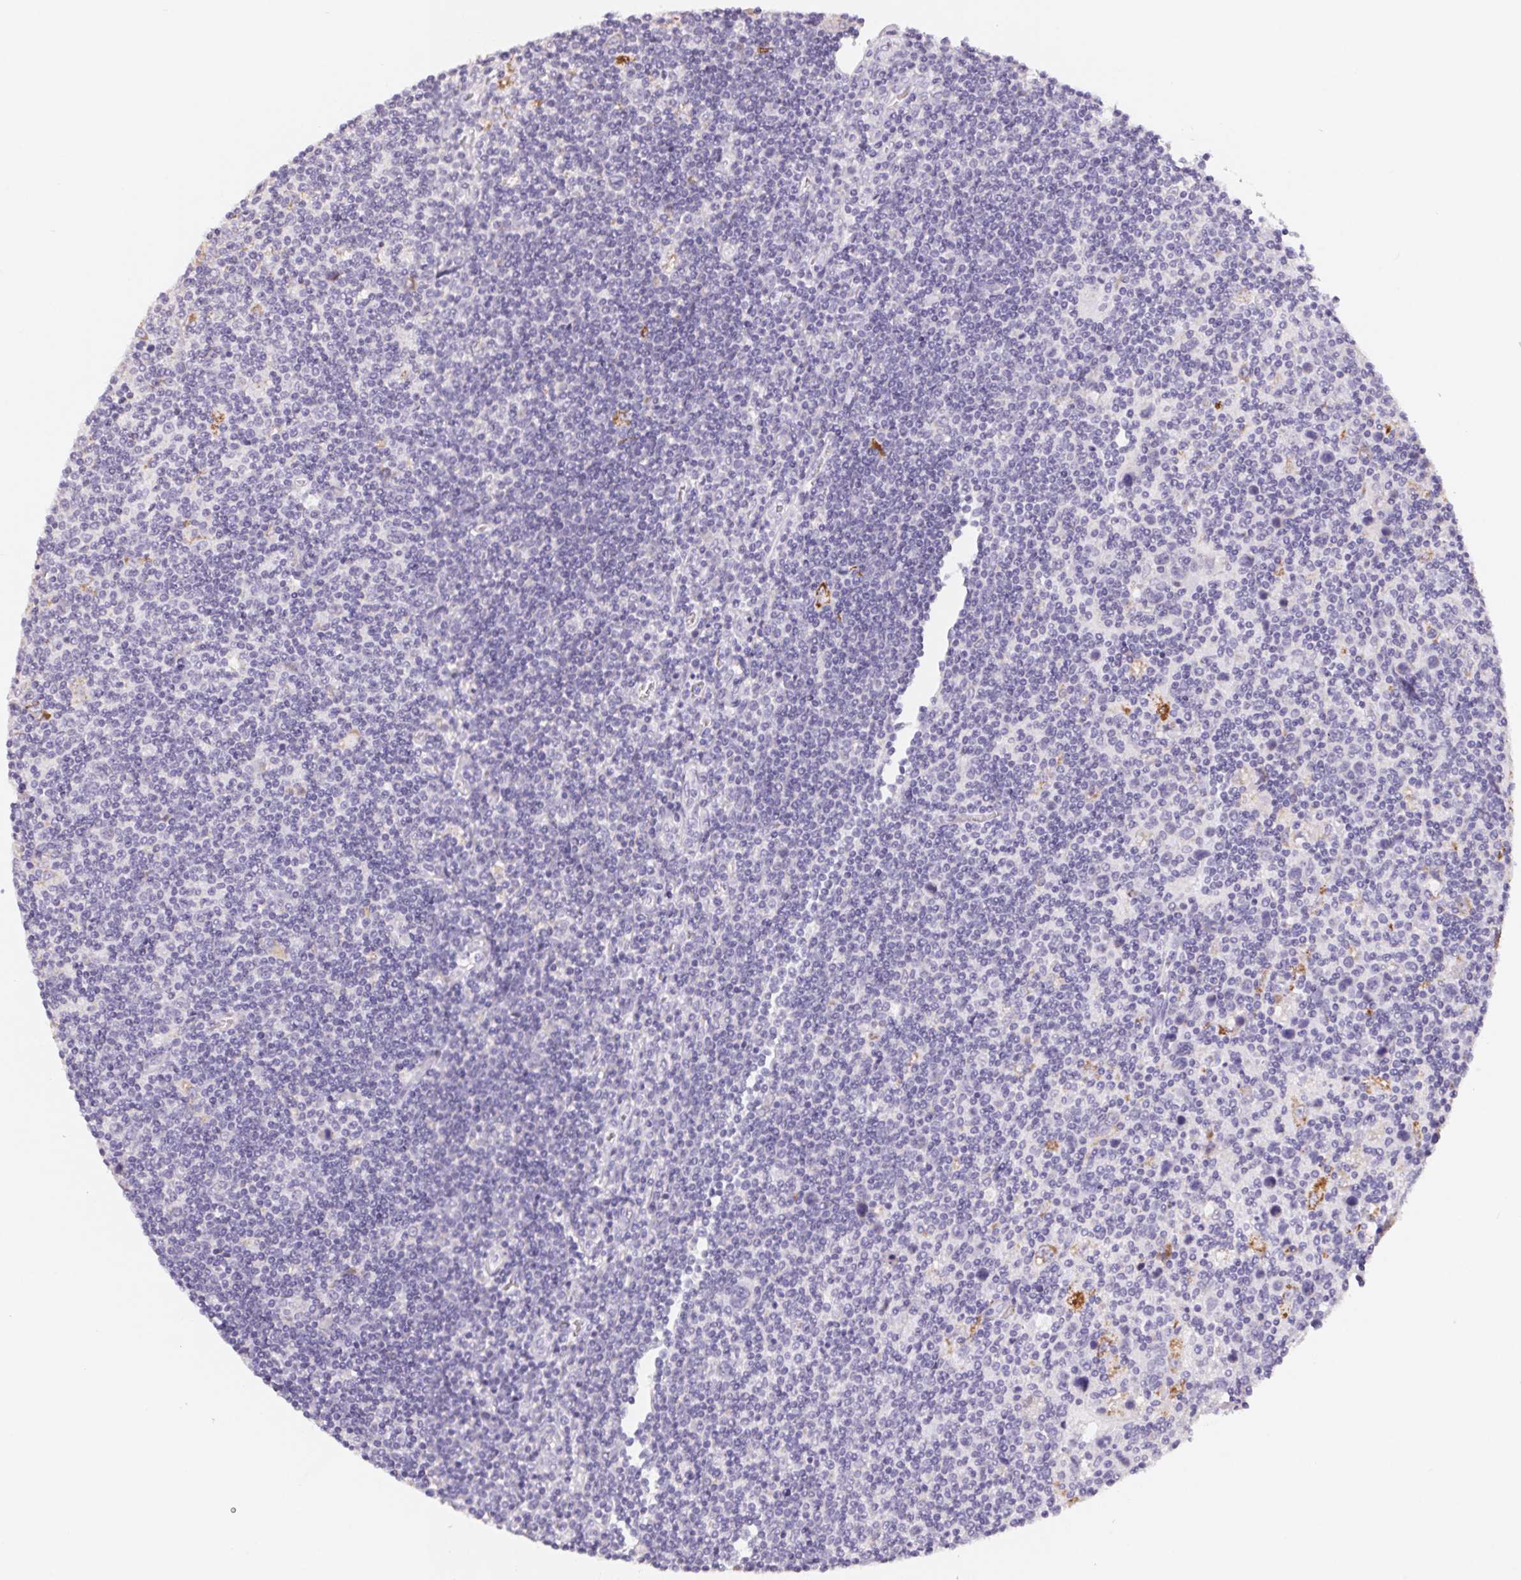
{"staining": {"intensity": "negative", "quantity": "none", "location": "none"}, "tissue": "lymphoma", "cell_type": "Tumor cells", "image_type": "cancer", "snomed": [{"axis": "morphology", "description": "Hodgkin's disease, NOS"}, {"axis": "topography", "description": "Lymph node"}], "caption": "Histopathology image shows no protein positivity in tumor cells of Hodgkin's disease tissue.", "gene": "FDX1", "patient": {"sex": "male", "age": 40}}